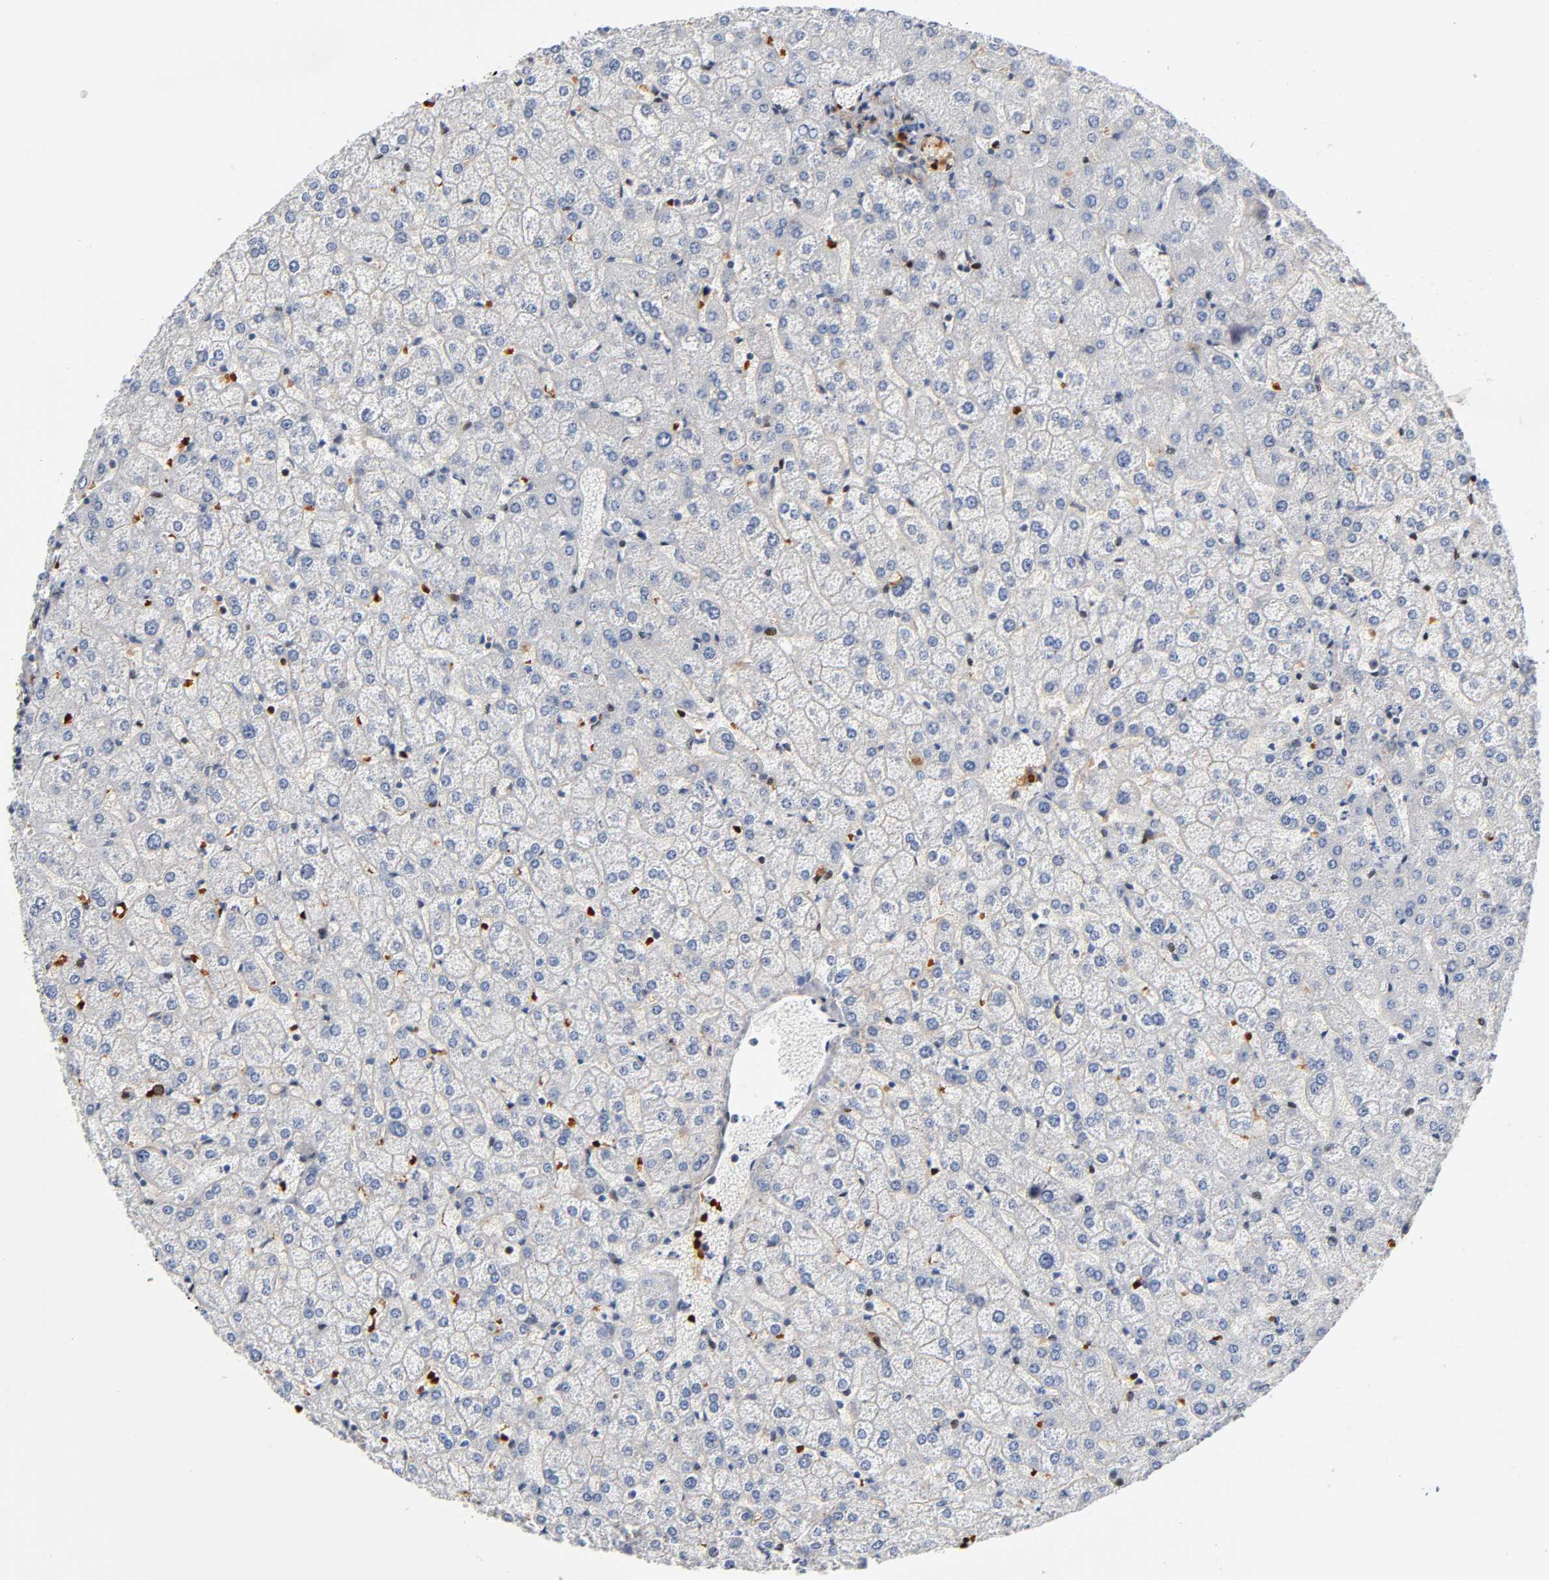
{"staining": {"intensity": "moderate", "quantity": ">75%", "location": "cytoplasmic/membranous"}, "tissue": "liver", "cell_type": "Cholangiocytes", "image_type": "normal", "snomed": [{"axis": "morphology", "description": "Normal tissue, NOS"}, {"axis": "topography", "description": "Liver"}], "caption": "Liver stained with DAB IHC exhibits medium levels of moderate cytoplasmic/membranous staining in about >75% of cholangiocytes.", "gene": "CD2AP", "patient": {"sex": "female", "age": 32}}